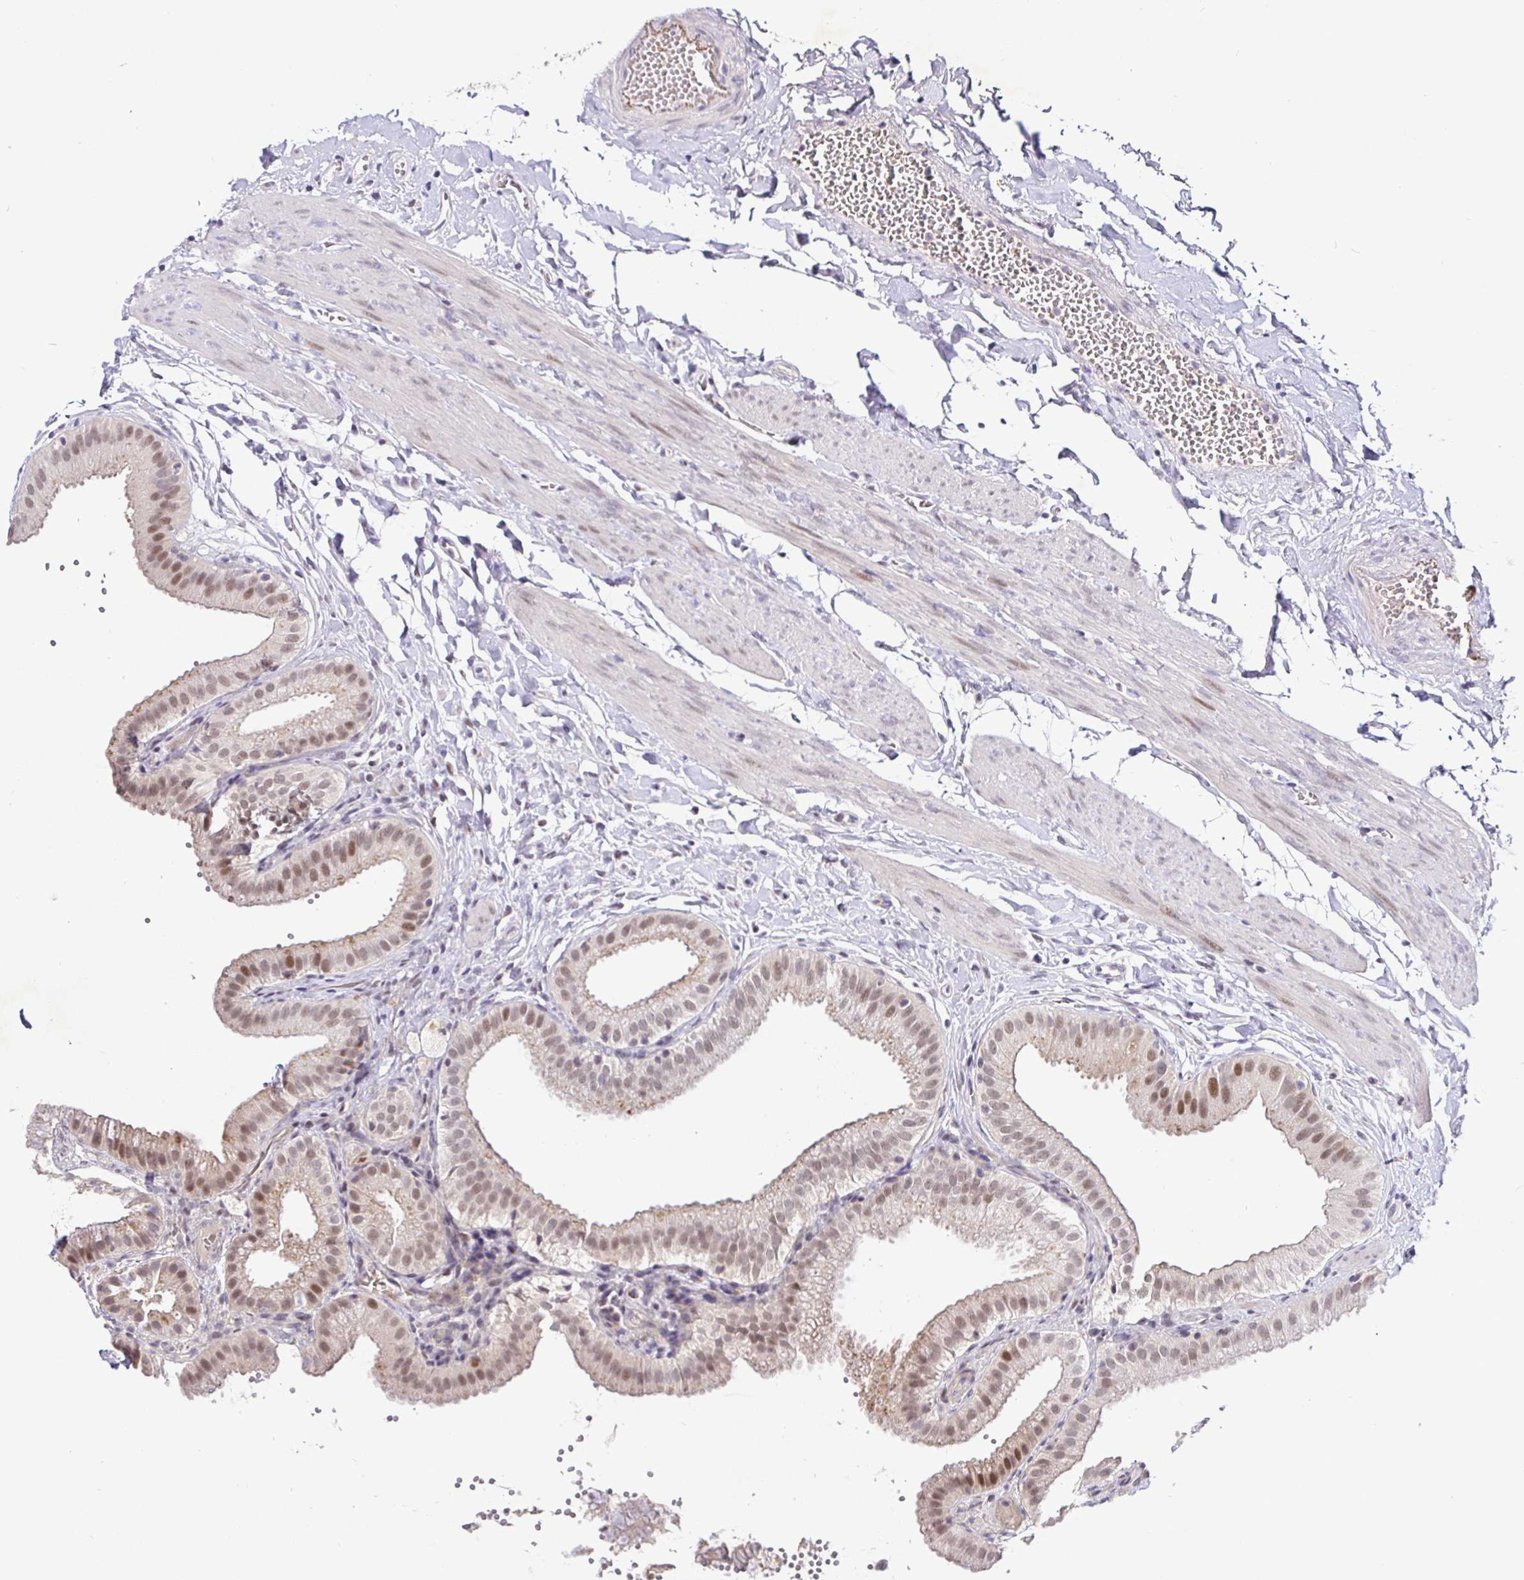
{"staining": {"intensity": "moderate", "quantity": ">75%", "location": "nuclear"}, "tissue": "gallbladder", "cell_type": "Glandular cells", "image_type": "normal", "snomed": [{"axis": "morphology", "description": "Normal tissue, NOS"}, {"axis": "topography", "description": "Gallbladder"}], "caption": "This is an image of immunohistochemistry staining of benign gallbladder, which shows moderate expression in the nuclear of glandular cells.", "gene": "NUP188", "patient": {"sex": "female", "age": 63}}